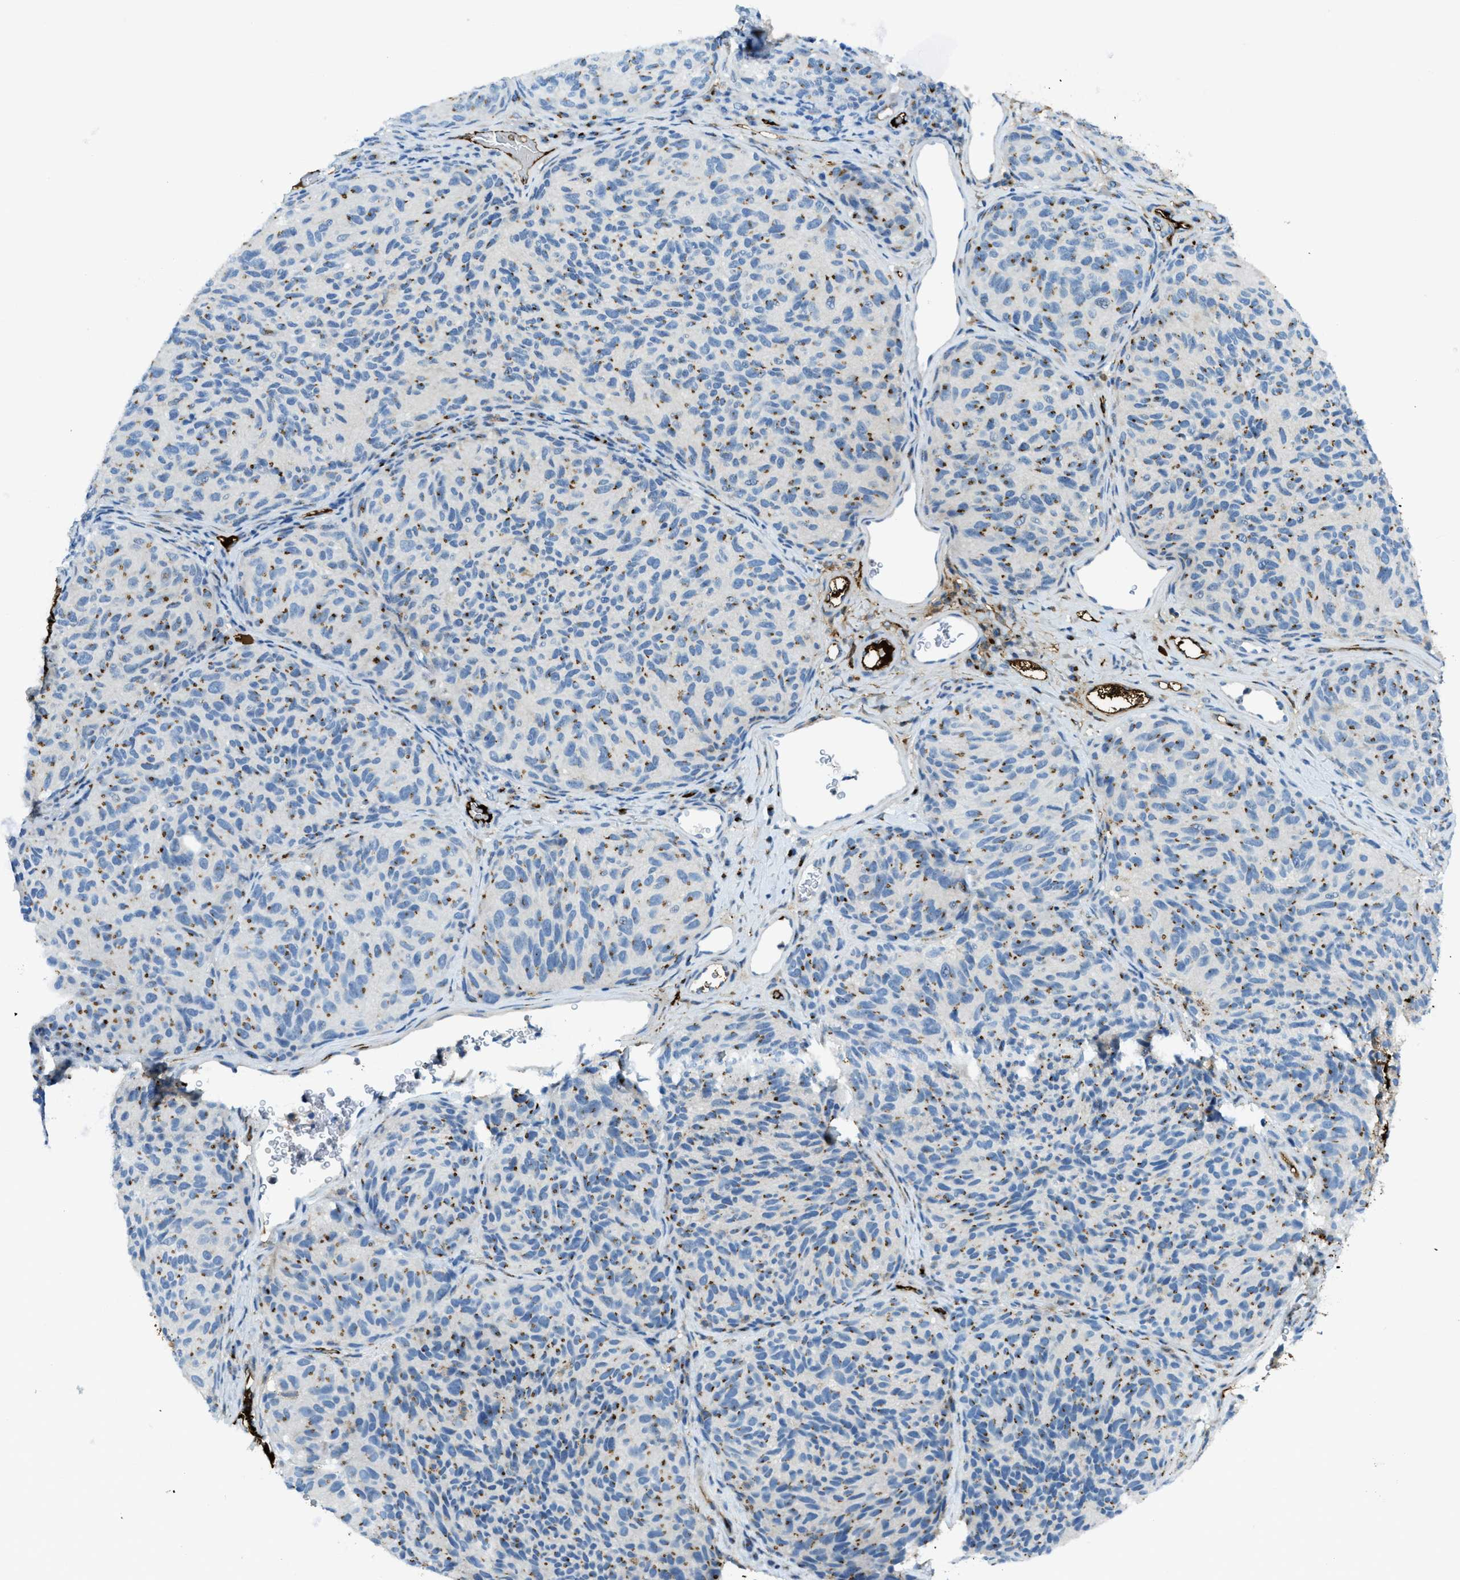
{"staining": {"intensity": "negative", "quantity": "none", "location": "none"}, "tissue": "melanoma", "cell_type": "Tumor cells", "image_type": "cancer", "snomed": [{"axis": "morphology", "description": "Malignant melanoma, NOS"}, {"axis": "topography", "description": "Skin"}], "caption": "Melanoma stained for a protein using IHC exhibits no expression tumor cells.", "gene": "TRIM59", "patient": {"sex": "female", "age": 73}}